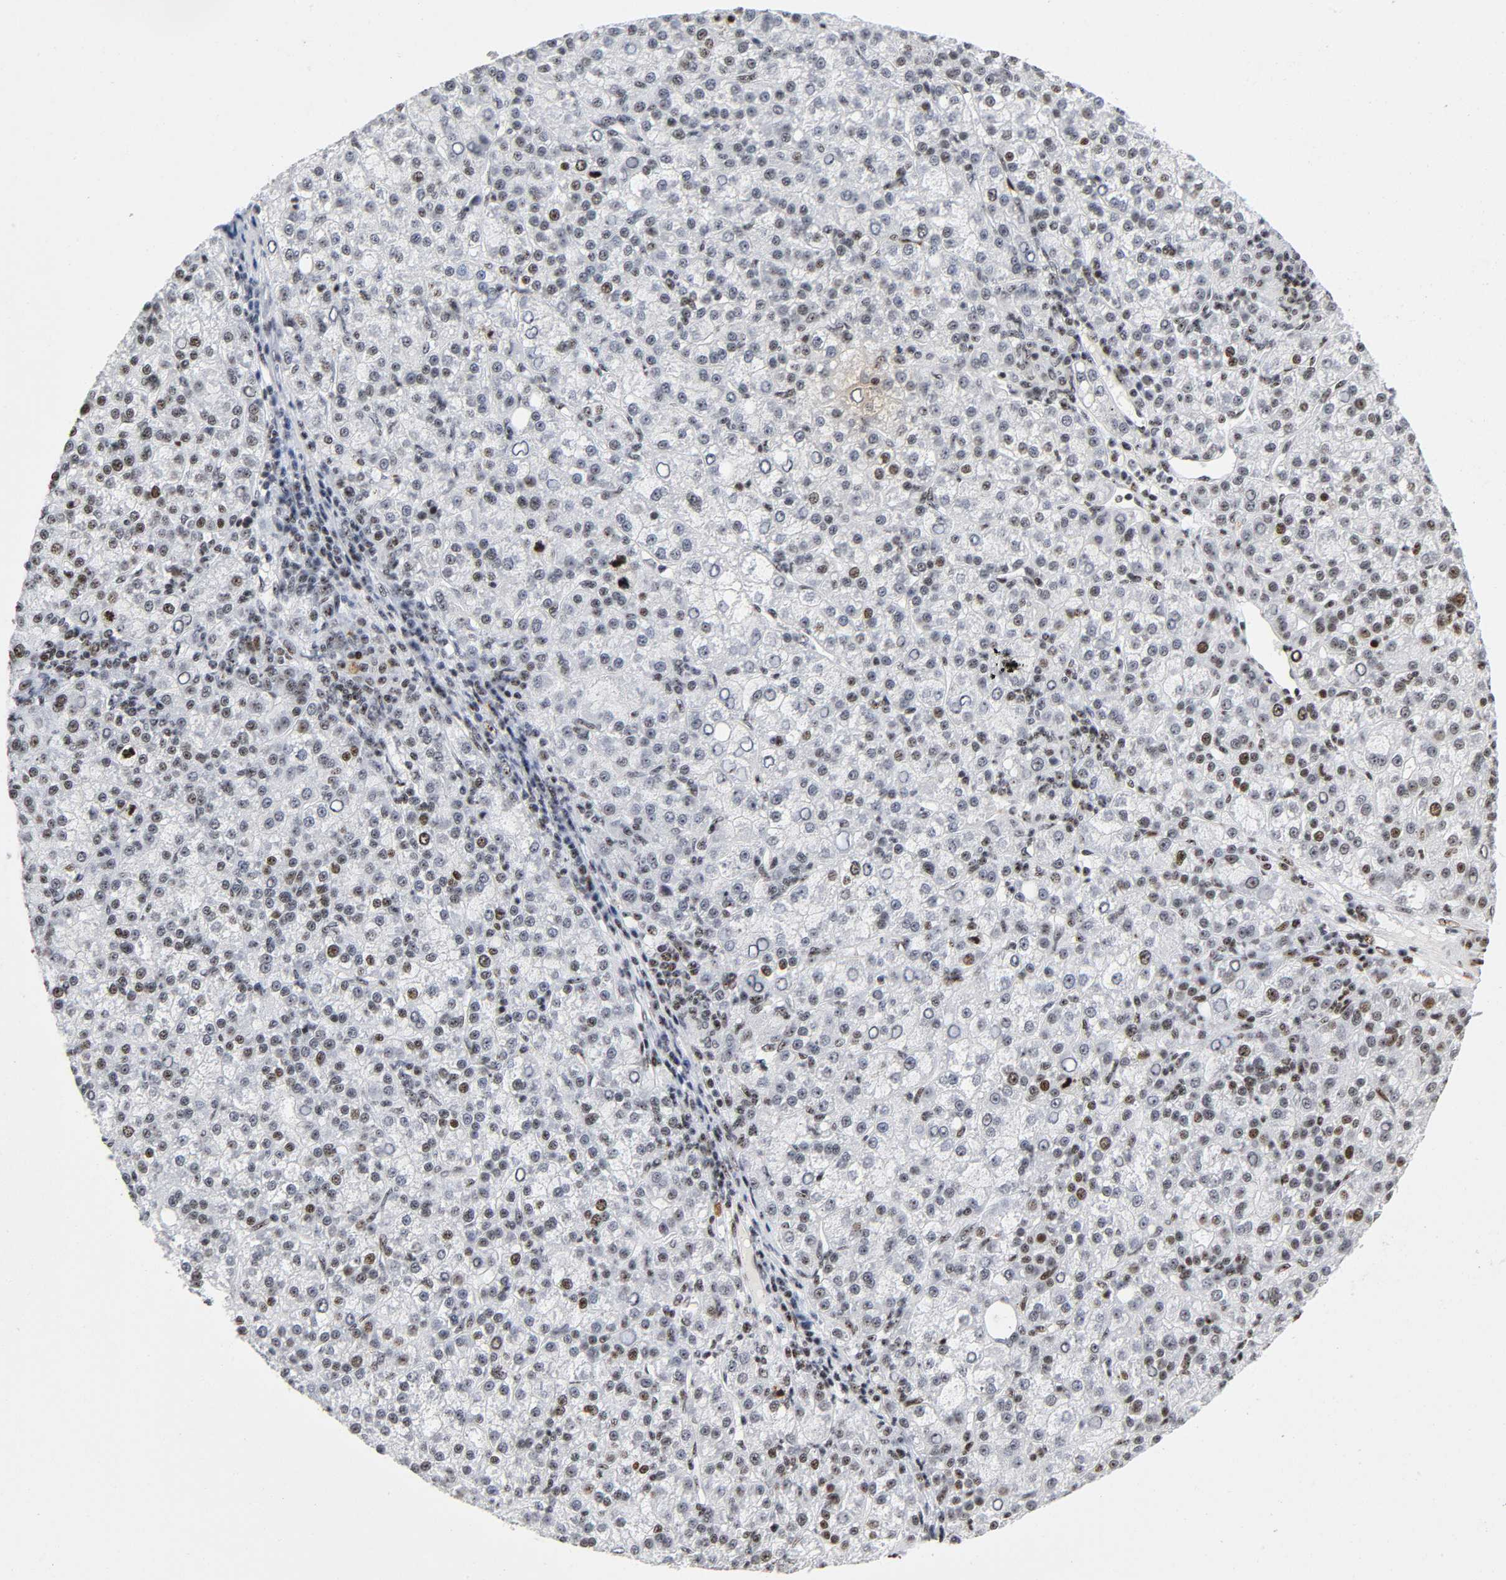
{"staining": {"intensity": "moderate", "quantity": "25%-75%", "location": "nuclear"}, "tissue": "liver cancer", "cell_type": "Tumor cells", "image_type": "cancer", "snomed": [{"axis": "morphology", "description": "Carcinoma, Hepatocellular, NOS"}, {"axis": "topography", "description": "Liver"}], "caption": "Immunohistochemistry histopathology image of neoplastic tissue: liver cancer stained using immunohistochemistry reveals medium levels of moderate protein expression localized specifically in the nuclear of tumor cells, appearing as a nuclear brown color.", "gene": "UBTF", "patient": {"sex": "female", "age": 58}}